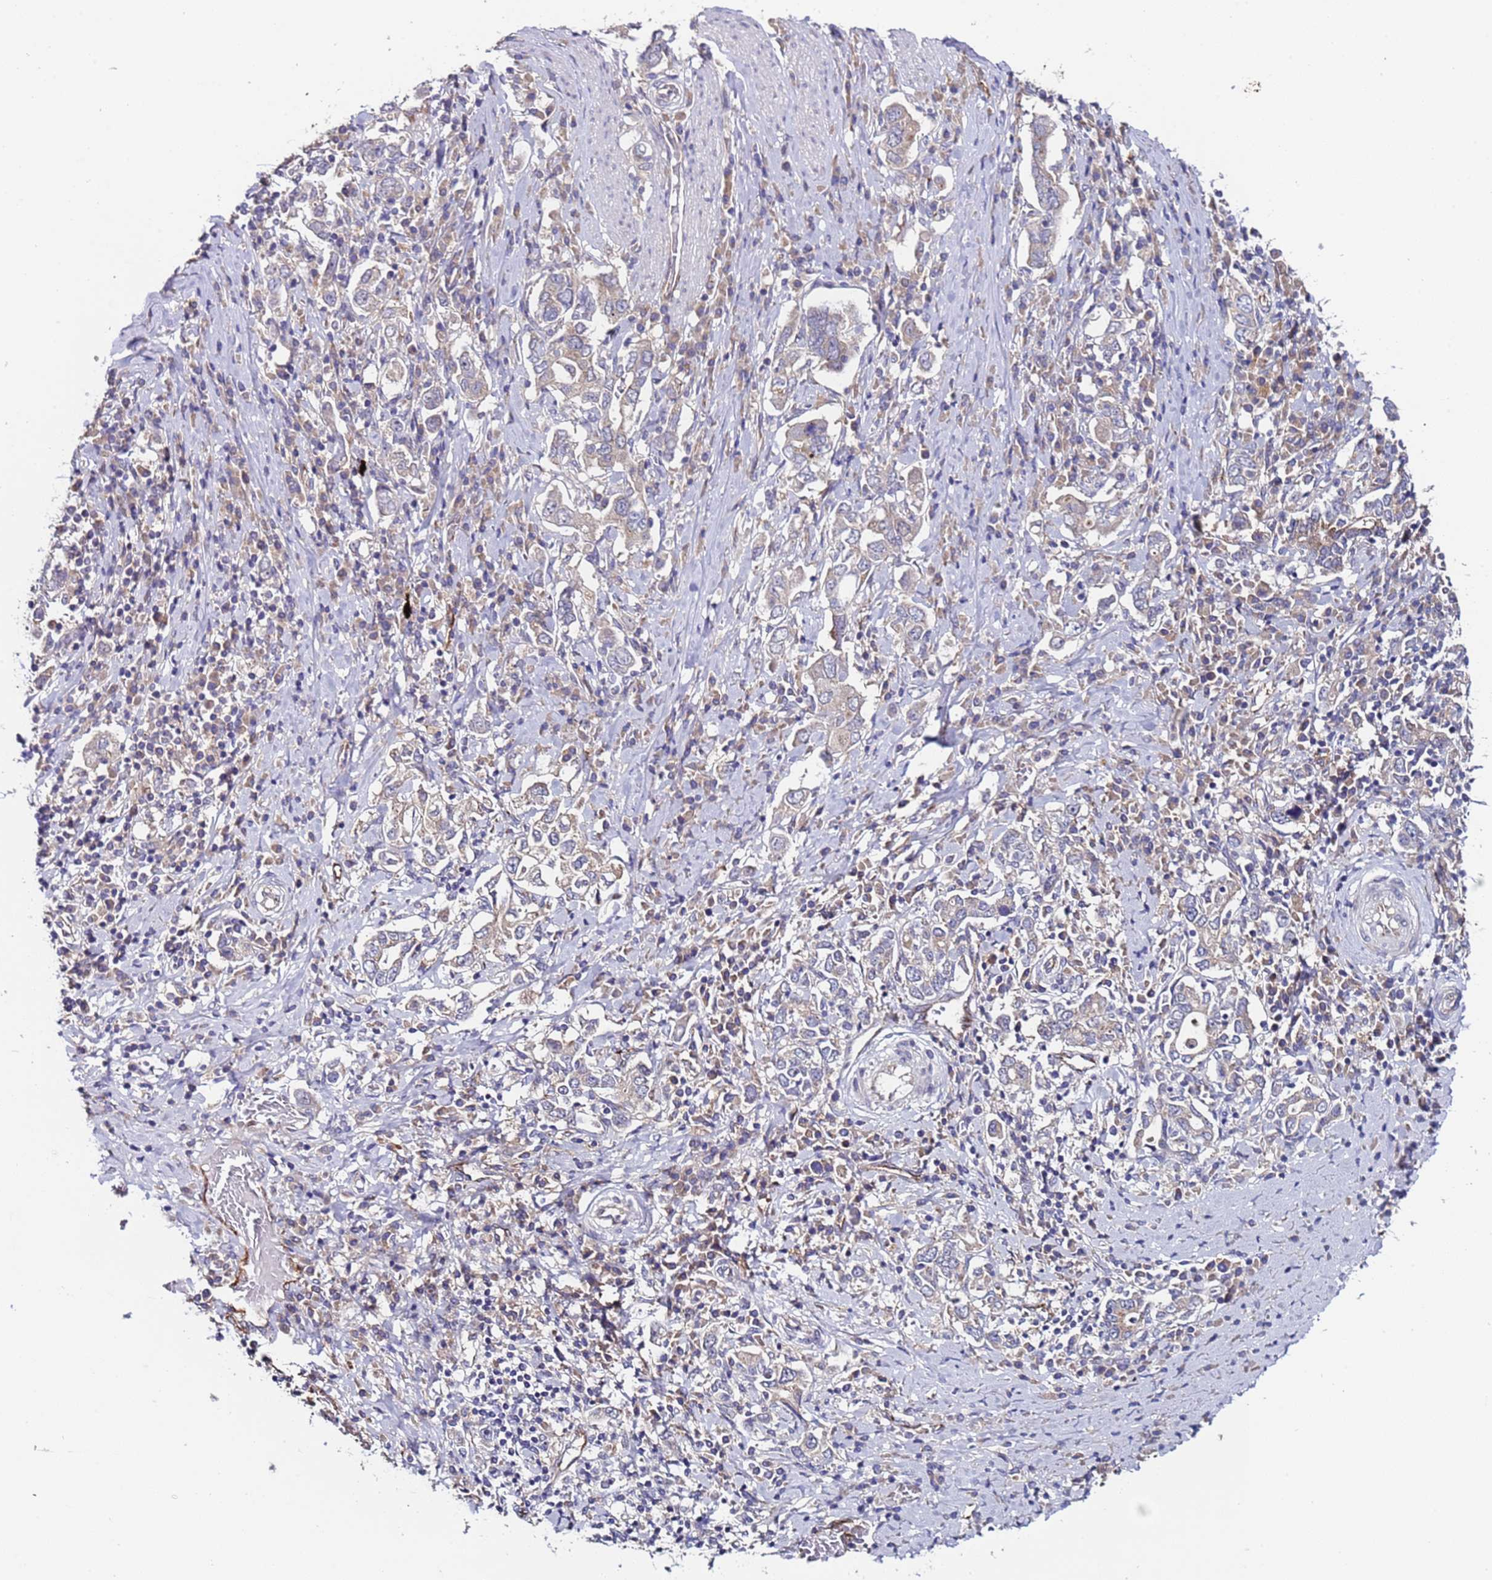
{"staining": {"intensity": "weak", "quantity": "25%-75%", "location": "cytoplasmic/membranous"}, "tissue": "stomach cancer", "cell_type": "Tumor cells", "image_type": "cancer", "snomed": [{"axis": "morphology", "description": "Adenocarcinoma, NOS"}, {"axis": "topography", "description": "Stomach, upper"}, {"axis": "topography", "description": "Stomach"}], "caption": "A photomicrograph showing weak cytoplasmic/membranous positivity in approximately 25%-75% of tumor cells in stomach cancer (adenocarcinoma), as visualized by brown immunohistochemical staining.", "gene": "ZNF248", "patient": {"sex": "male", "age": 62}}